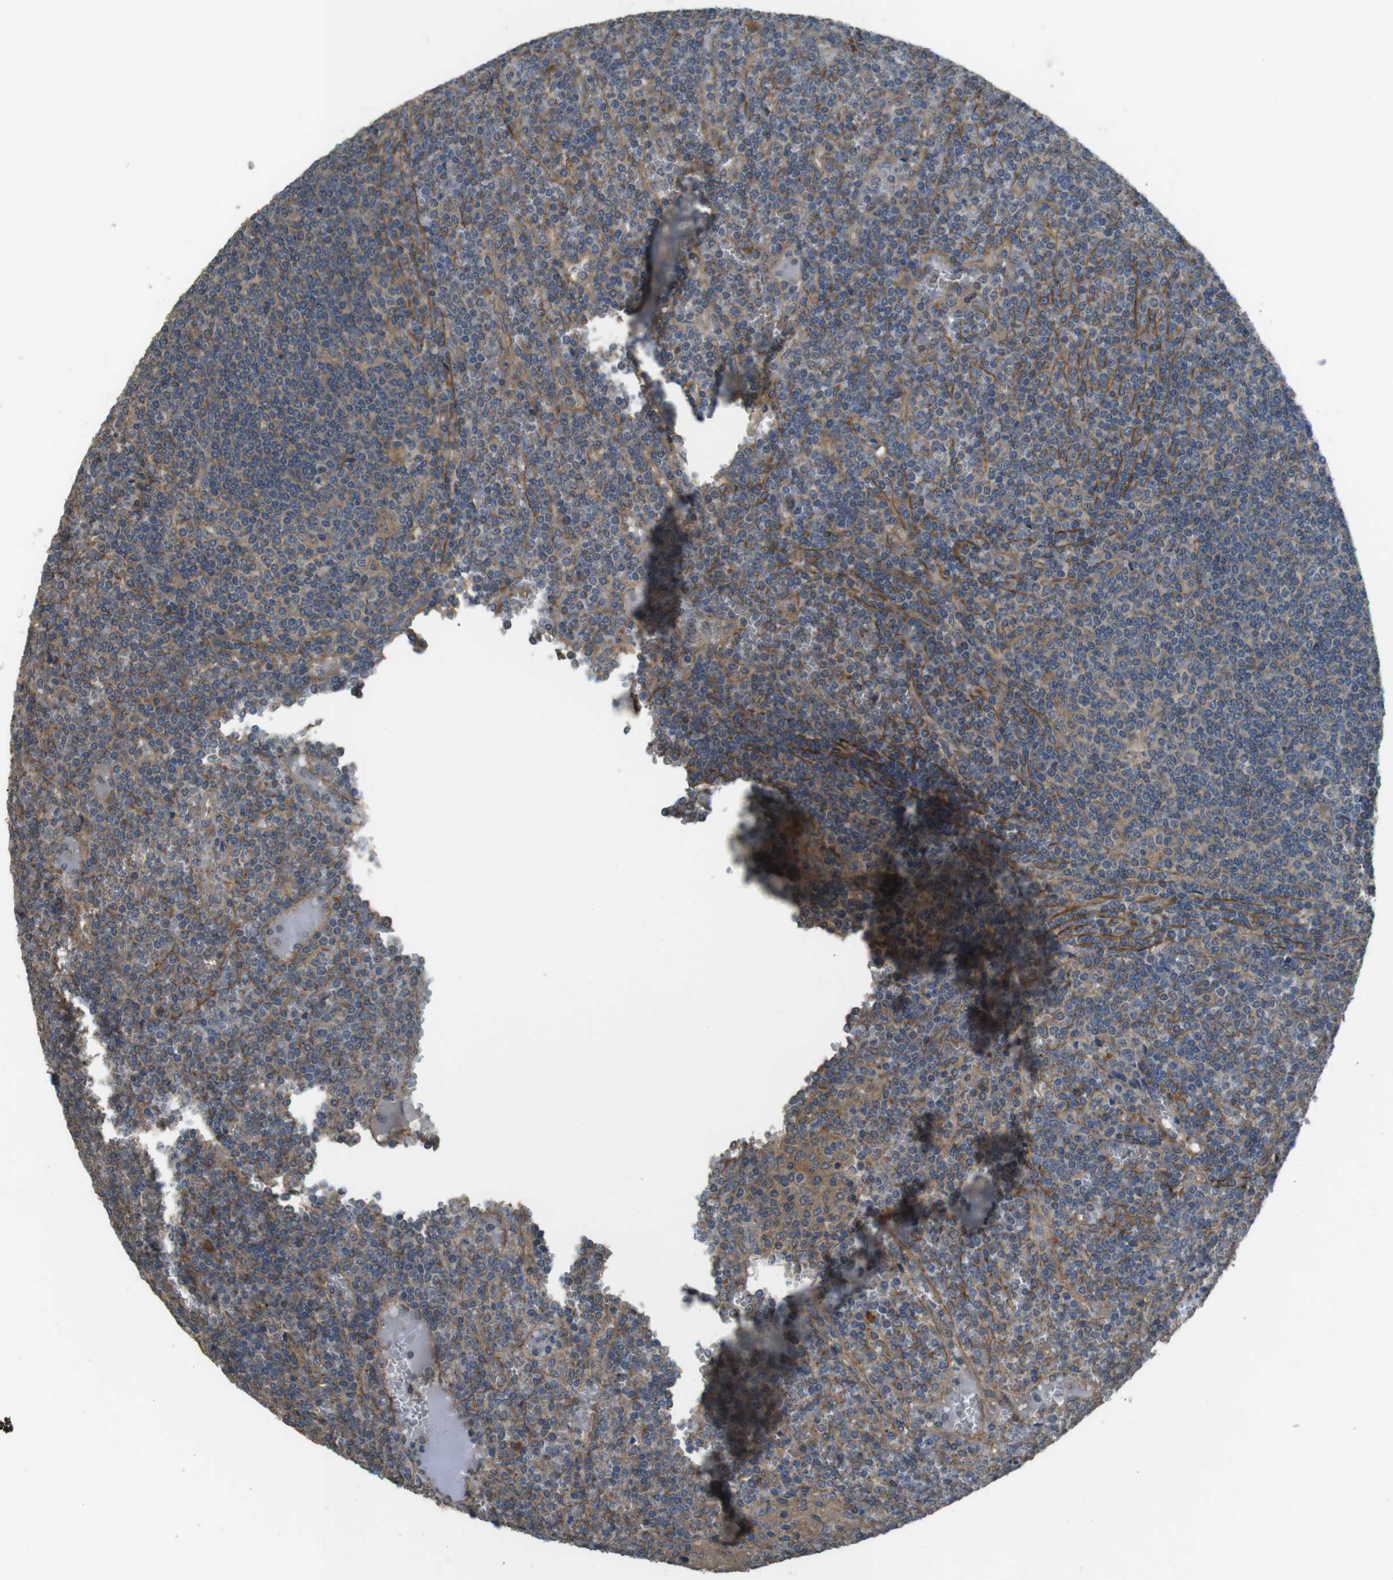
{"staining": {"intensity": "weak", "quantity": "25%-75%", "location": "cytoplasmic/membranous"}, "tissue": "lymphoma", "cell_type": "Tumor cells", "image_type": "cancer", "snomed": [{"axis": "morphology", "description": "Malignant lymphoma, non-Hodgkin's type, Low grade"}, {"axis": "topography", "description": "Spleen"}], "caption": "Weak cytoplasmic/membranous staining is identified in approximately 25%-75% of tumor cells in lymphoma.", "gene": "FUT2", "patient": {"sex": "female", "age": 19}}